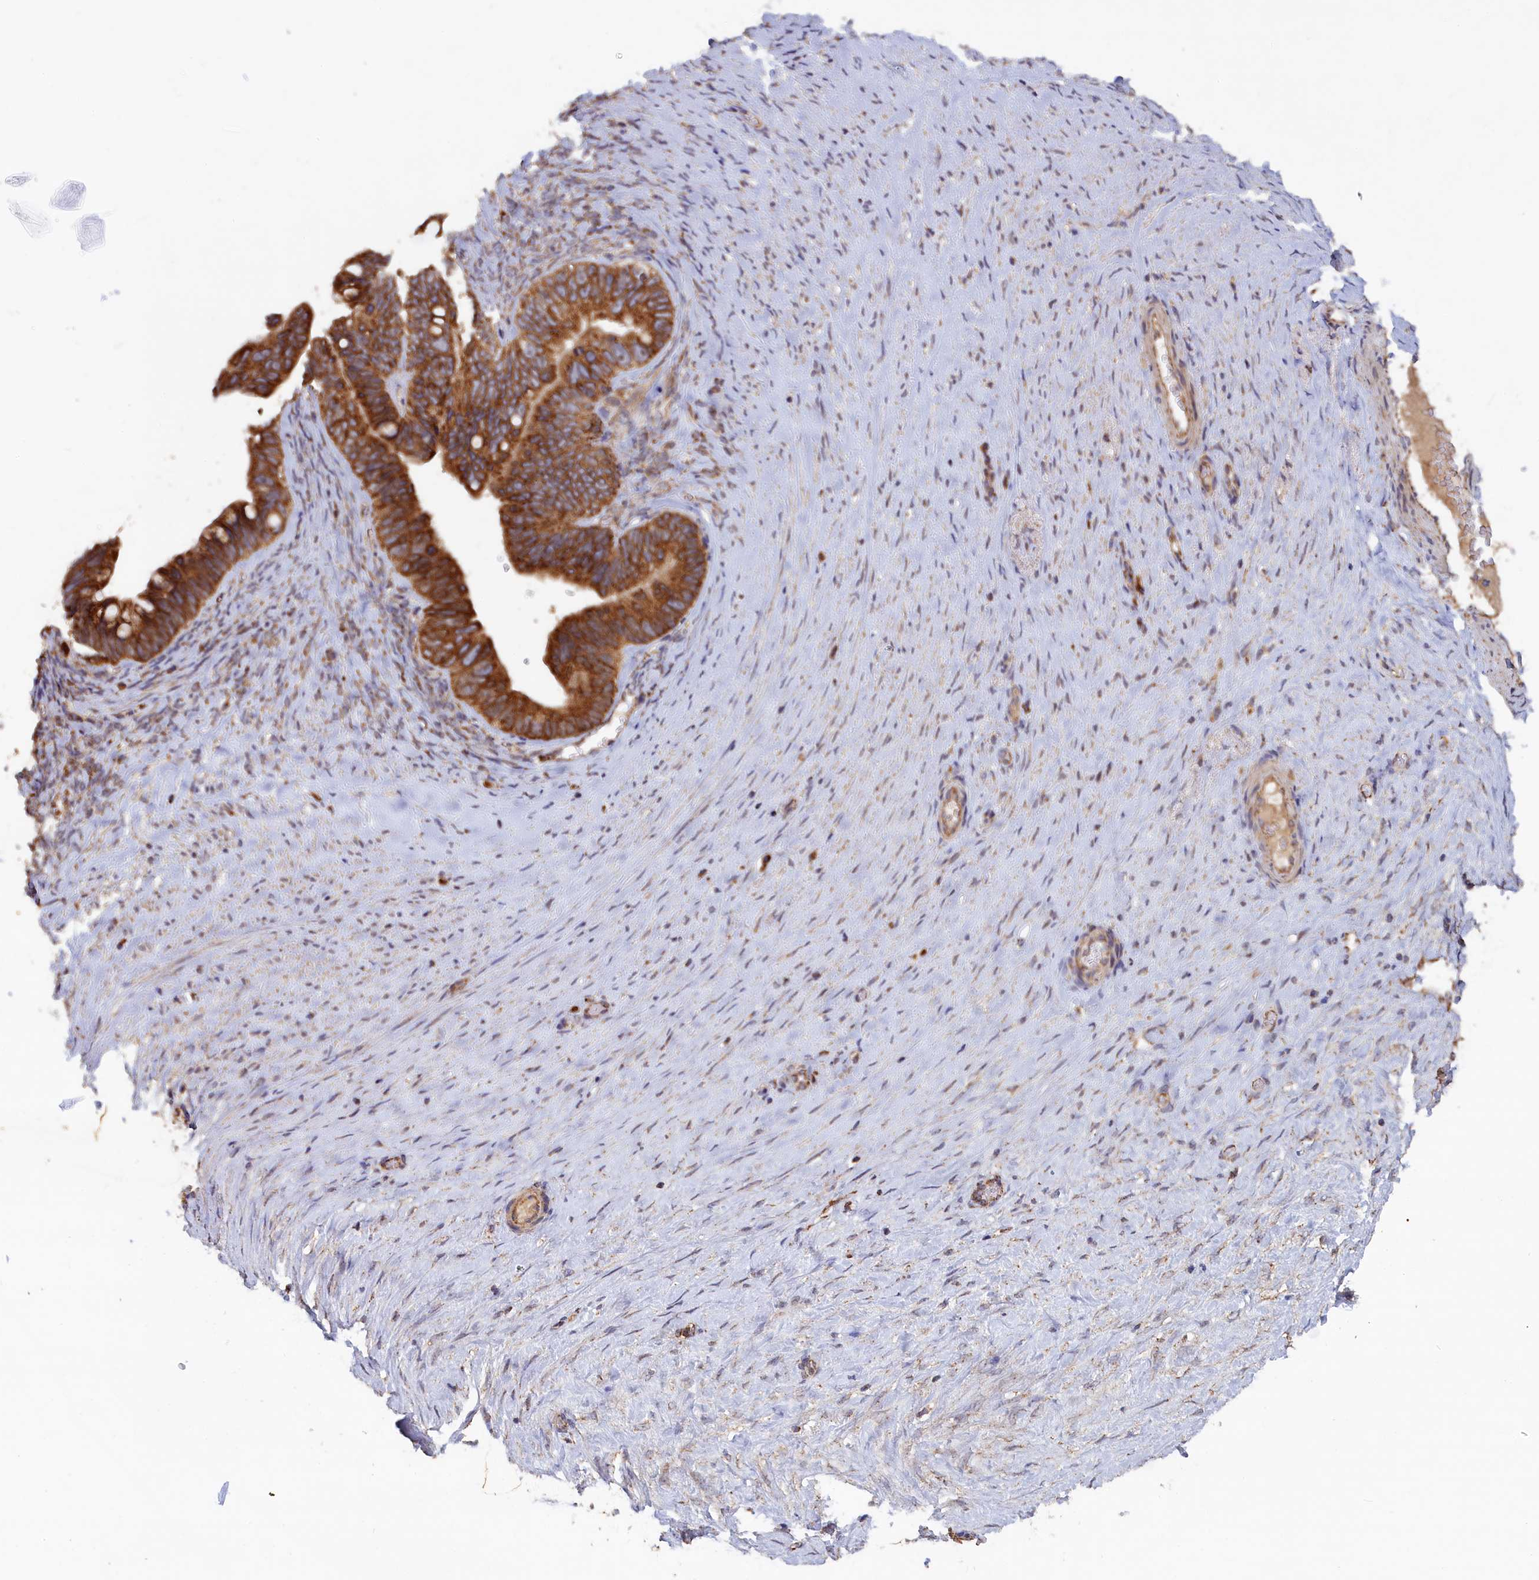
{"staining": {"intensity": "strong", "quantity": ">75%", "location": "cytoplasmic/membranous"}, "tissue": "ovarian cancer", "cell_type": "Tumor cells", "image_type": "cancer", "snomed": [{"axis": "morphology", "description": "Cystadenocarcinoma, serous, NOS"}, {"axis": "topography", "description": "Ovary"}], "caption": "A brown stain labels strong cytoplasmic/membranous expression of a protein in human ovarian cancer (serous cystadenocarcinoma) tumor cells.", "gene": "ZNF816", "patient": {"sex": "female", "age": 56}}